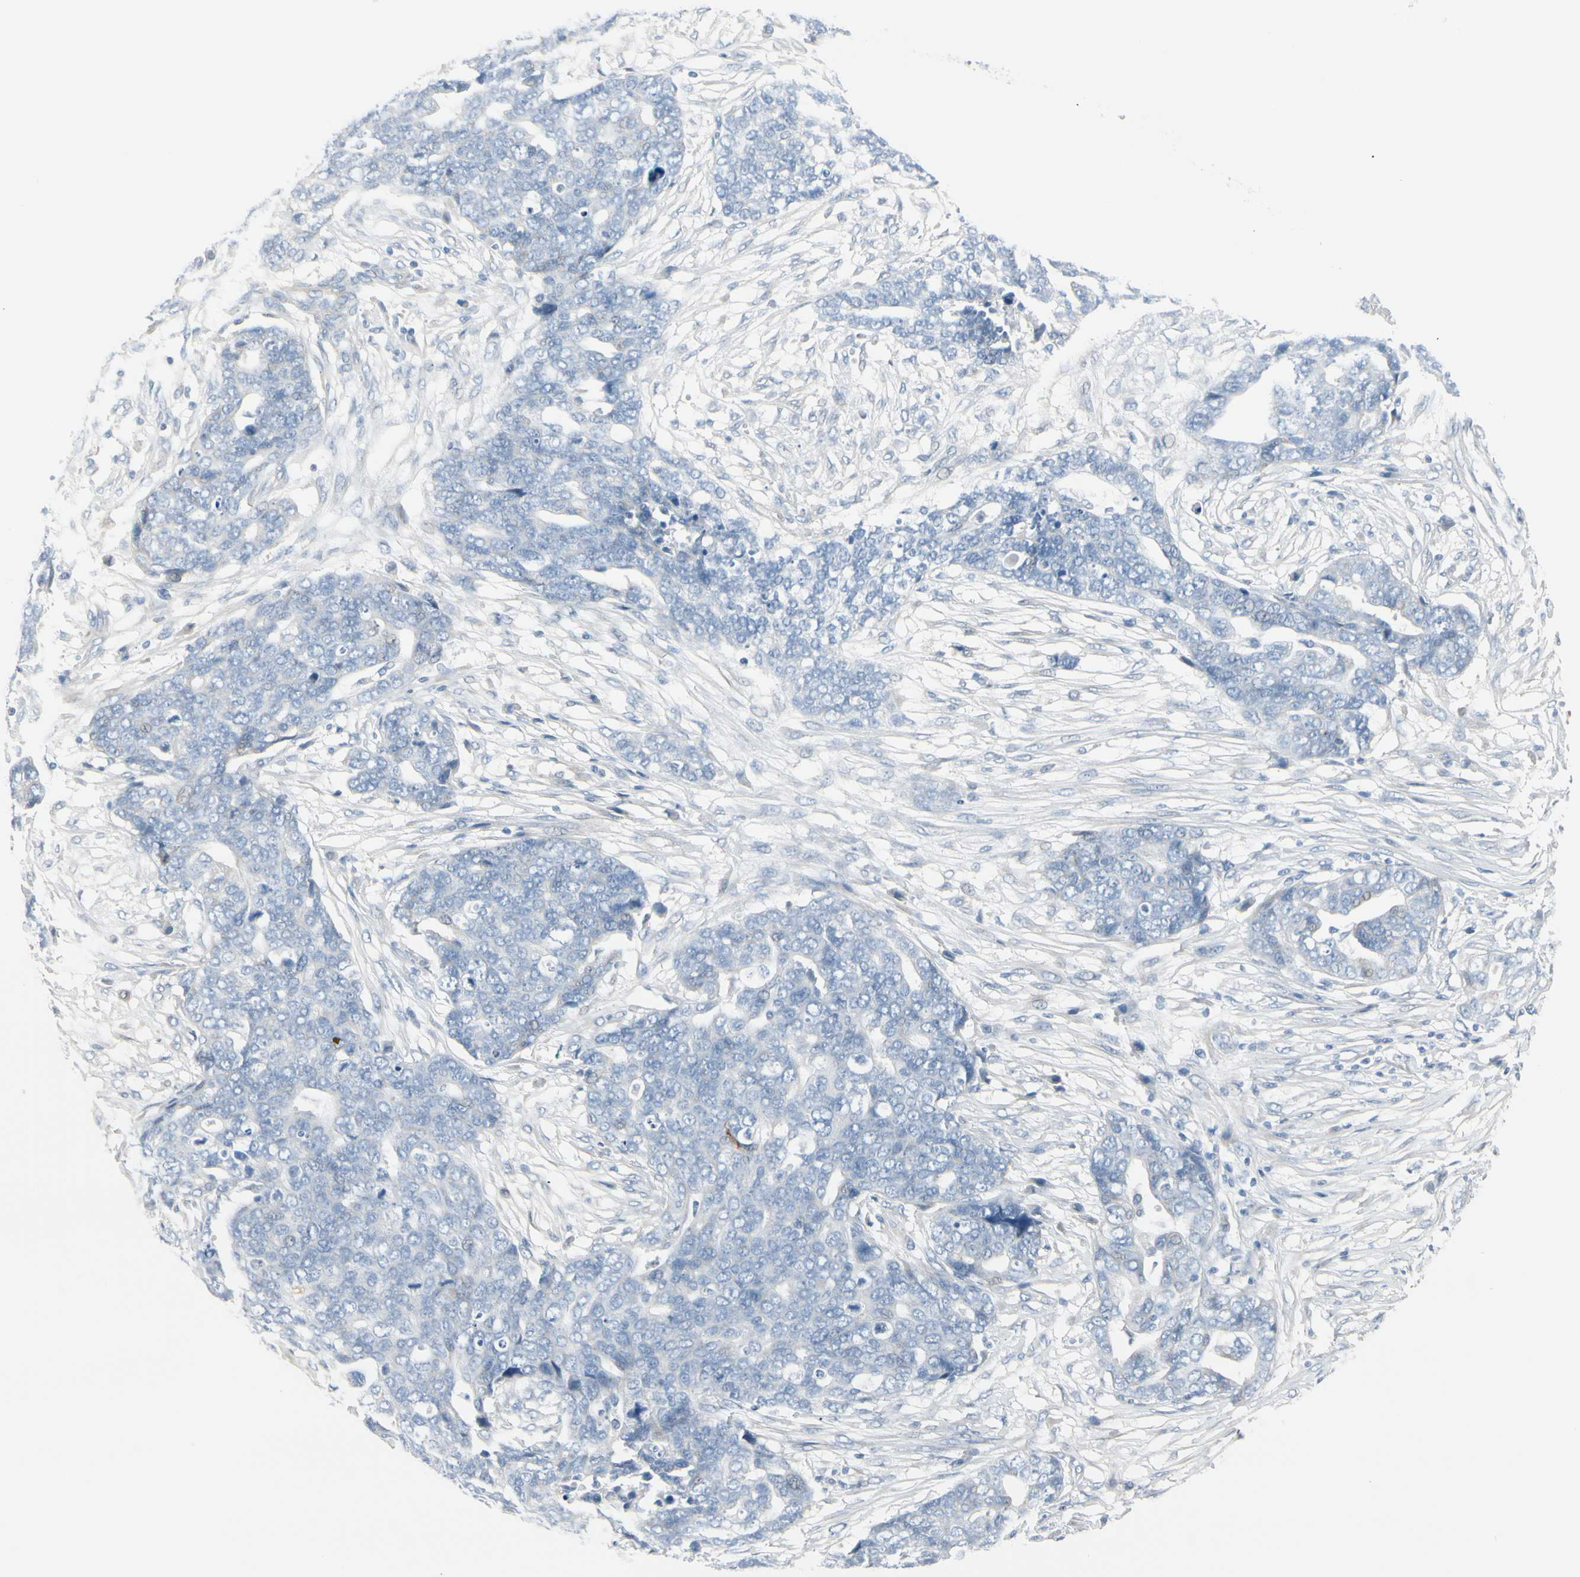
{"staining": {"intensity": "negative", "quantity": "none", "location": "none"}, "tissue": "ovarian cancer", "cell_type": "Tumor cells", "image_type": "cancer", "snomed": [{"axis": "morphology", "description": "Normal tissue, NOS"}, {"axis": "morphology", "description": "Cystadenocarcinoma, serous, NOS"}, {"axis": "topography", "description": "Fallopian tube"}, {"axis": "topography", "description": "Ovary"}], "caption": "Immunohistochemistry (IHC) histopathology image of neoplastic tissue: ovarian cancer (serous cystadenocarcinoma) stained with DAB reveals no significant protein positivity in tumor cells.", "gene": "CACNA2D1", "patient": {"sex": "female", "age": 56}}